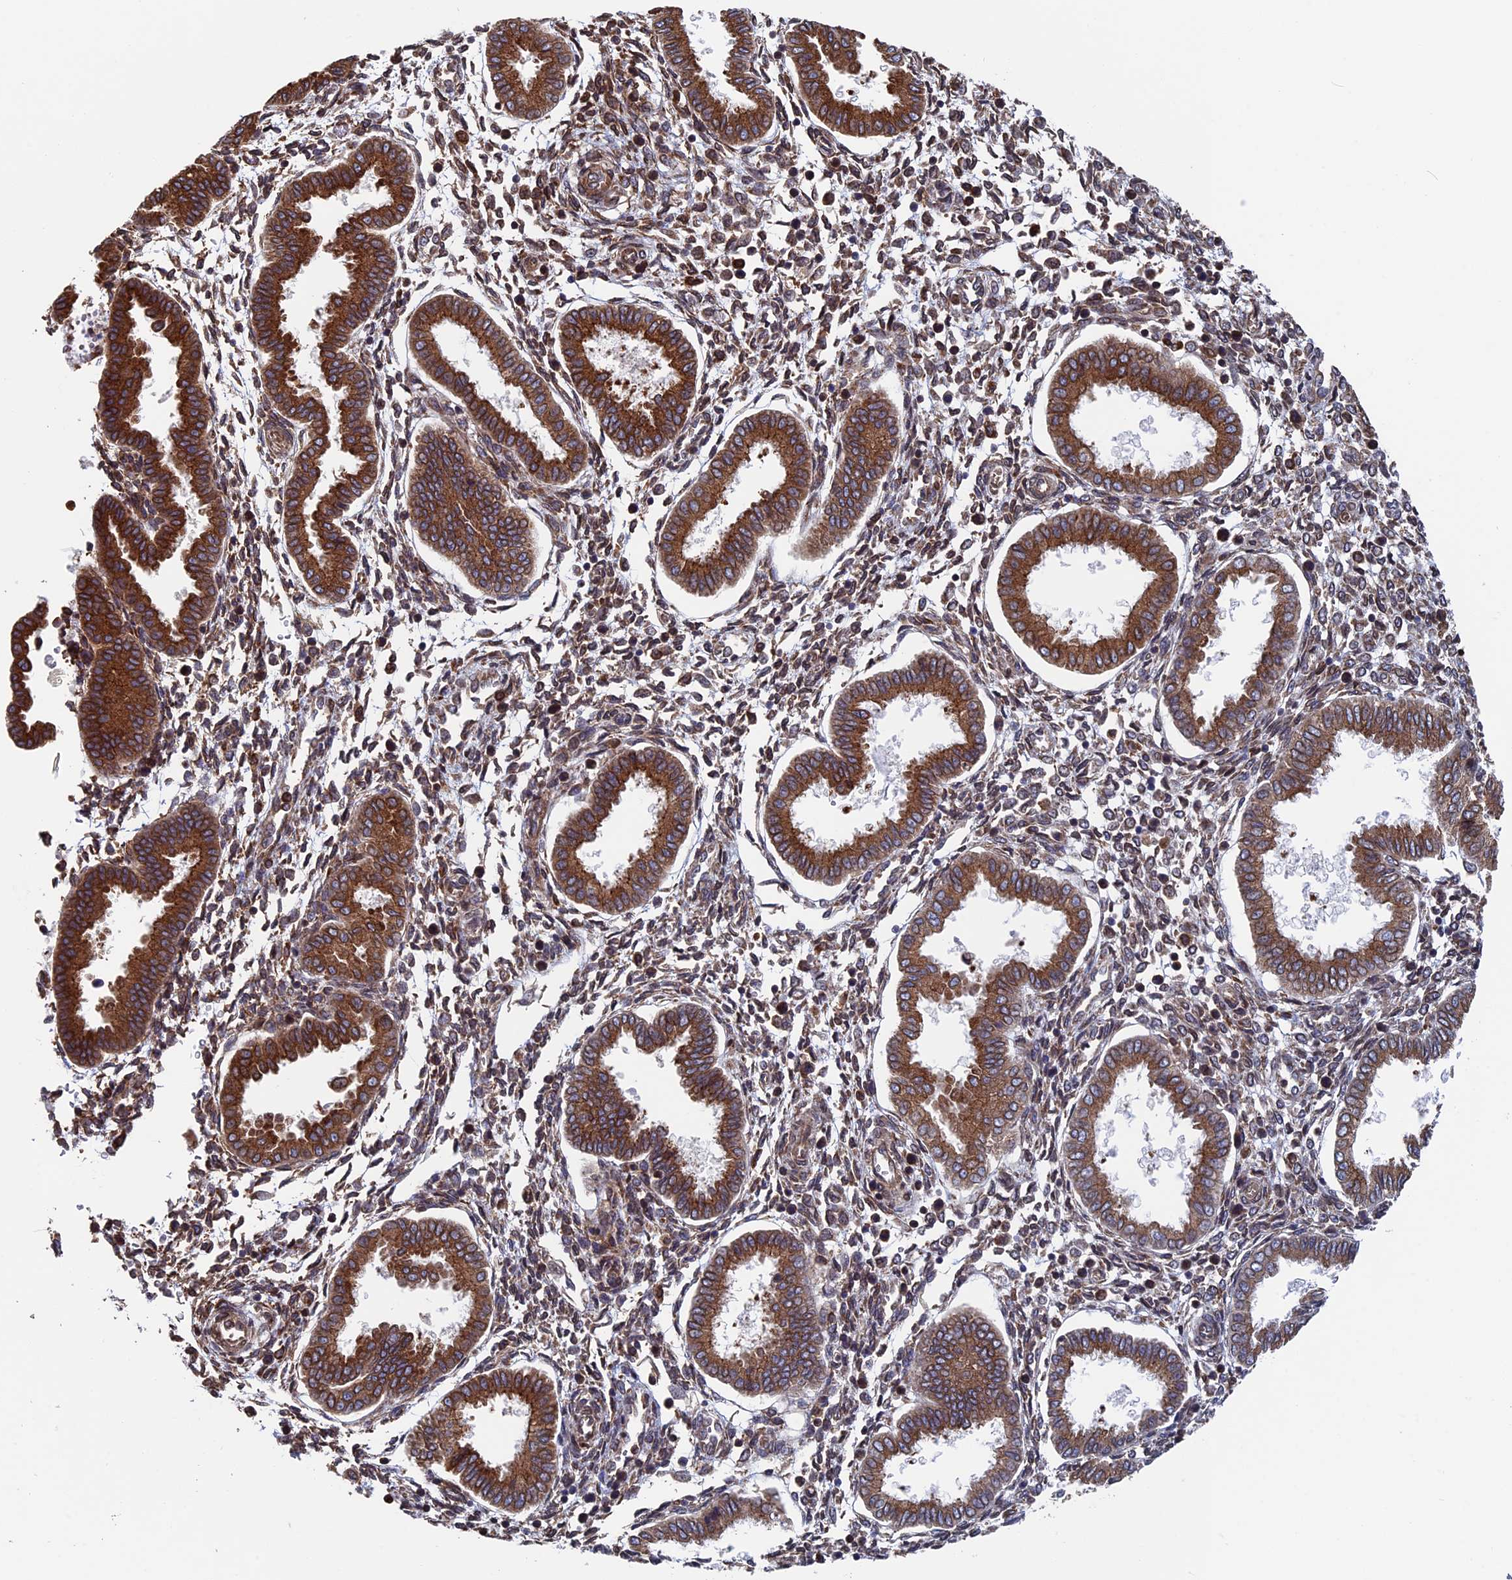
{"staining": {"intensity": "moderate", "quantity": "<25%", "location": "cytoplasmic/membranous"}, "tissue": "endometrium", "cell_type": "Cells in endometrial stroma", "image_type": "normal", "snomed": [{"axis": "morphology", "description": "Normal tissue, NOS"}, {"axis": "topography", "description": "Endometrium"}], "caption": "High-power microscopy captured an immunohistochemistry (IHC) photomicrograph of unremarkable endometrium, revealing moderate cytoplasmic/membranous staining in about <25% of cells in endometrial stroma.", "gene": "RPUSD1", "patient": {"sex": "female", "age": 24}}